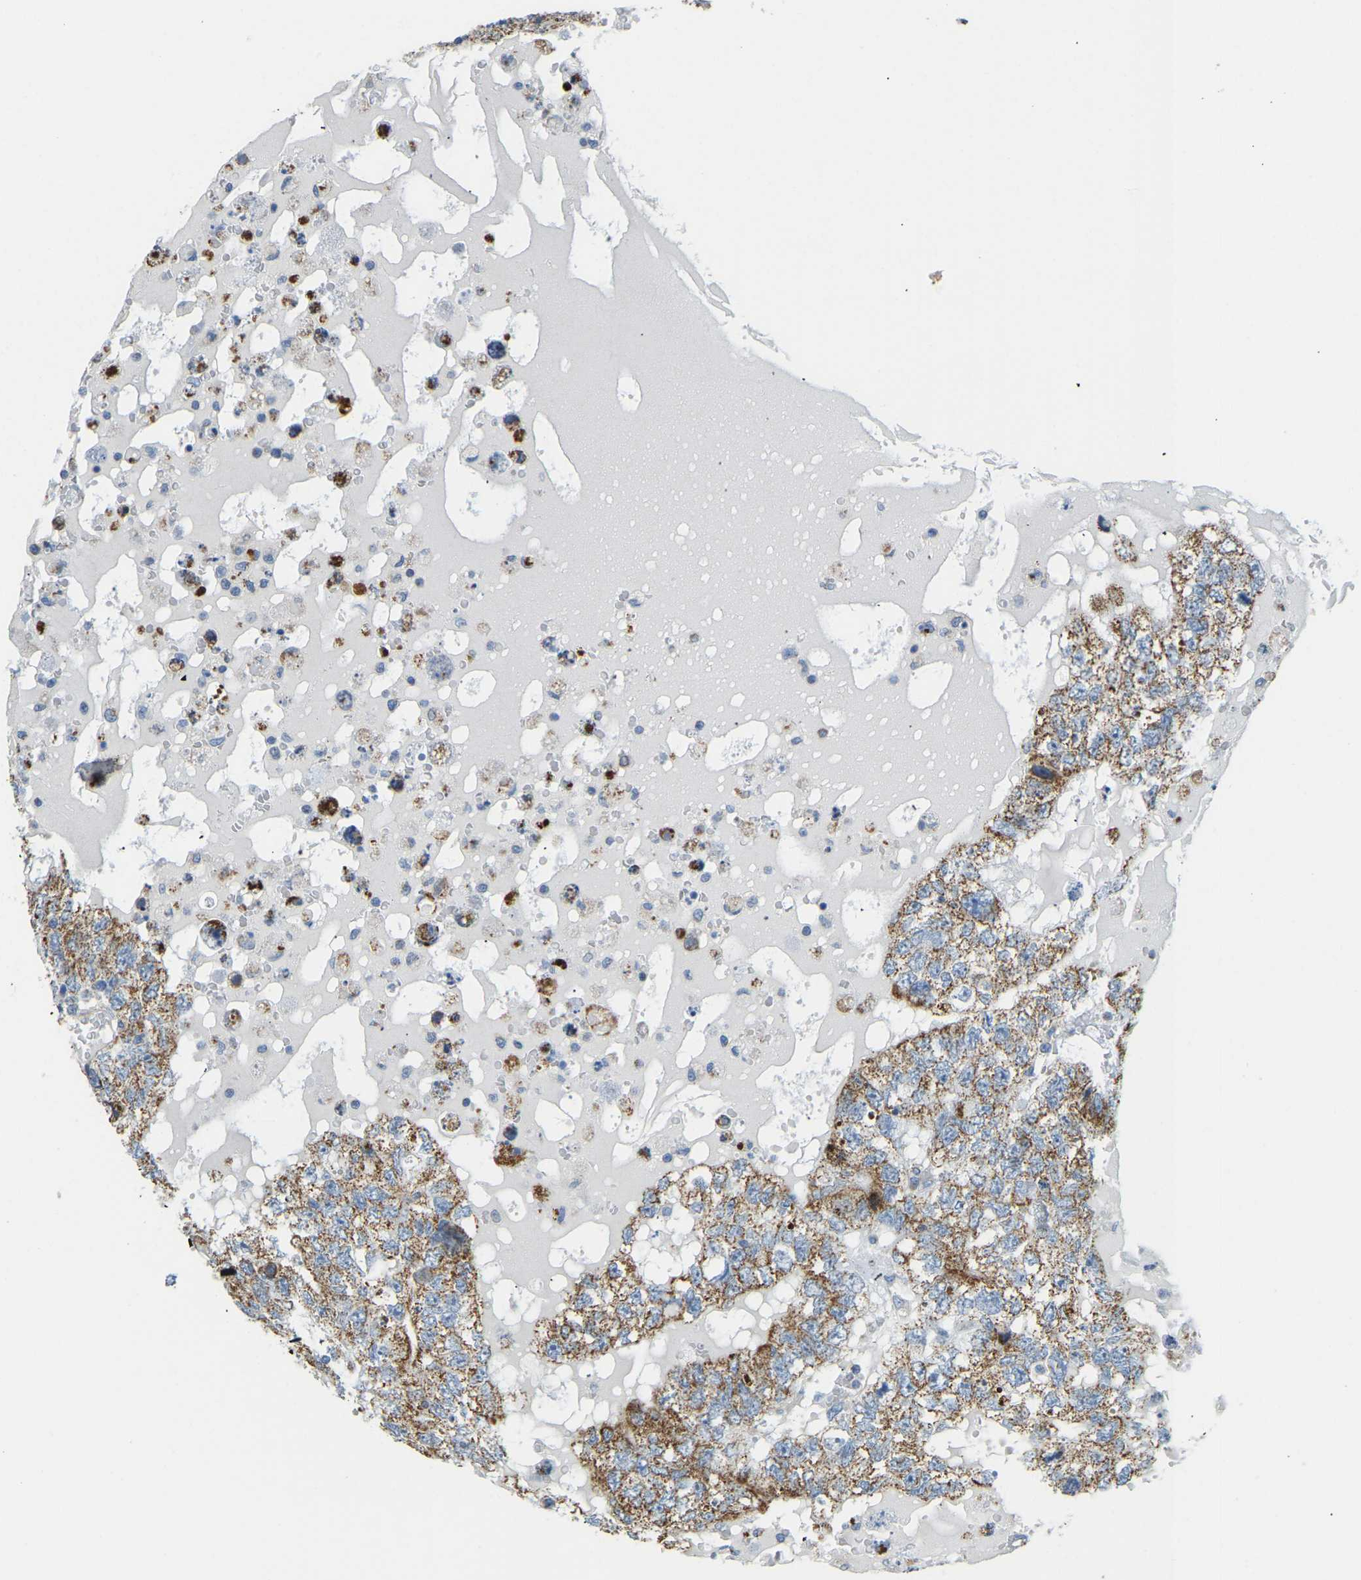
{"staining": {"intensity": "moderate", "quantity": ">75%", "location": "cytoplasmic/membranous"}, "tissue": "testis cancer", "cell_type": "Tumor cells", "image_type": "cancer", "snomed": [{"axis": "morphology", "description": "Carcinoma, Embryonal, NOS"}, {"axis": "topography", "description": "Testis"}], "caption": "IHC staining of testis cancer (embryonal carcinoma), which shows medium levels of moderate cytoplasmic/membranous staining in approximately >75% of tumor cells indicating moderate cytoplasmic/membranous protein staining. The staining was performed using DAB (3,3'-diaminobenzidine) (brown) for protein detection and nuclei were counterstained in hematoxylin (blue).", "gene": "GDA", "patient": {"sex": "male", "age": 36}}